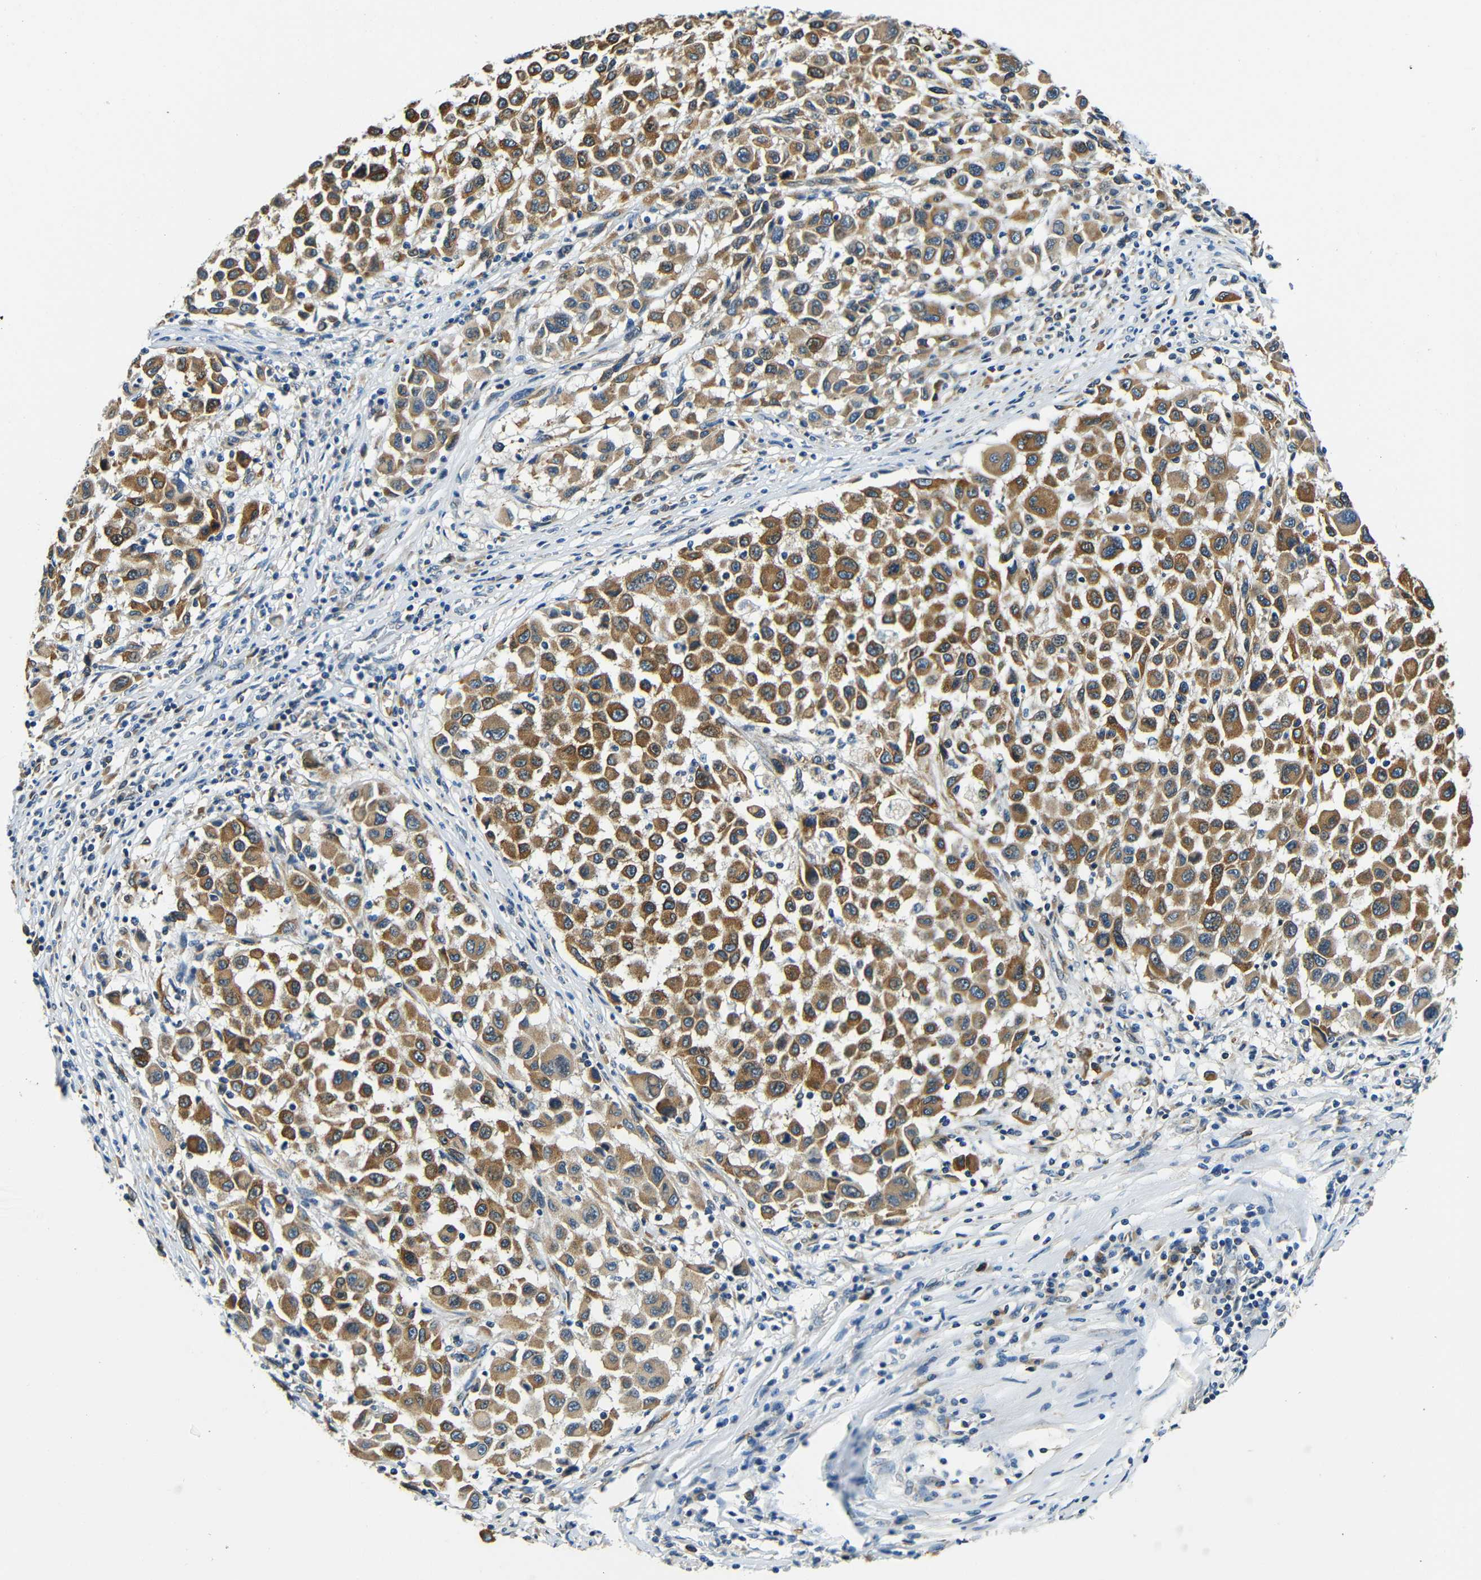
{"staining": {"intensity": "strong", "quantity": ">75%", "location": "cytoplasmic/membranous"}, "tissue": "melanoma", "cell_type": "Tumor cells", "image_type": "cancer", "snomed": [{"axis": "morphology", "description": "Malignant melanoma, Metastatic site"}, {"axis": "topography", "description": "Lymph node"}], "caption": "Malignant melanoma (metastatic site) stained for a protein (brown) reveals strong cytoplasmic/membranous positive positivity in about >75% of tumor cells.", "gene": "VAPB", "patient": {"sex": "male", "age": 61}}